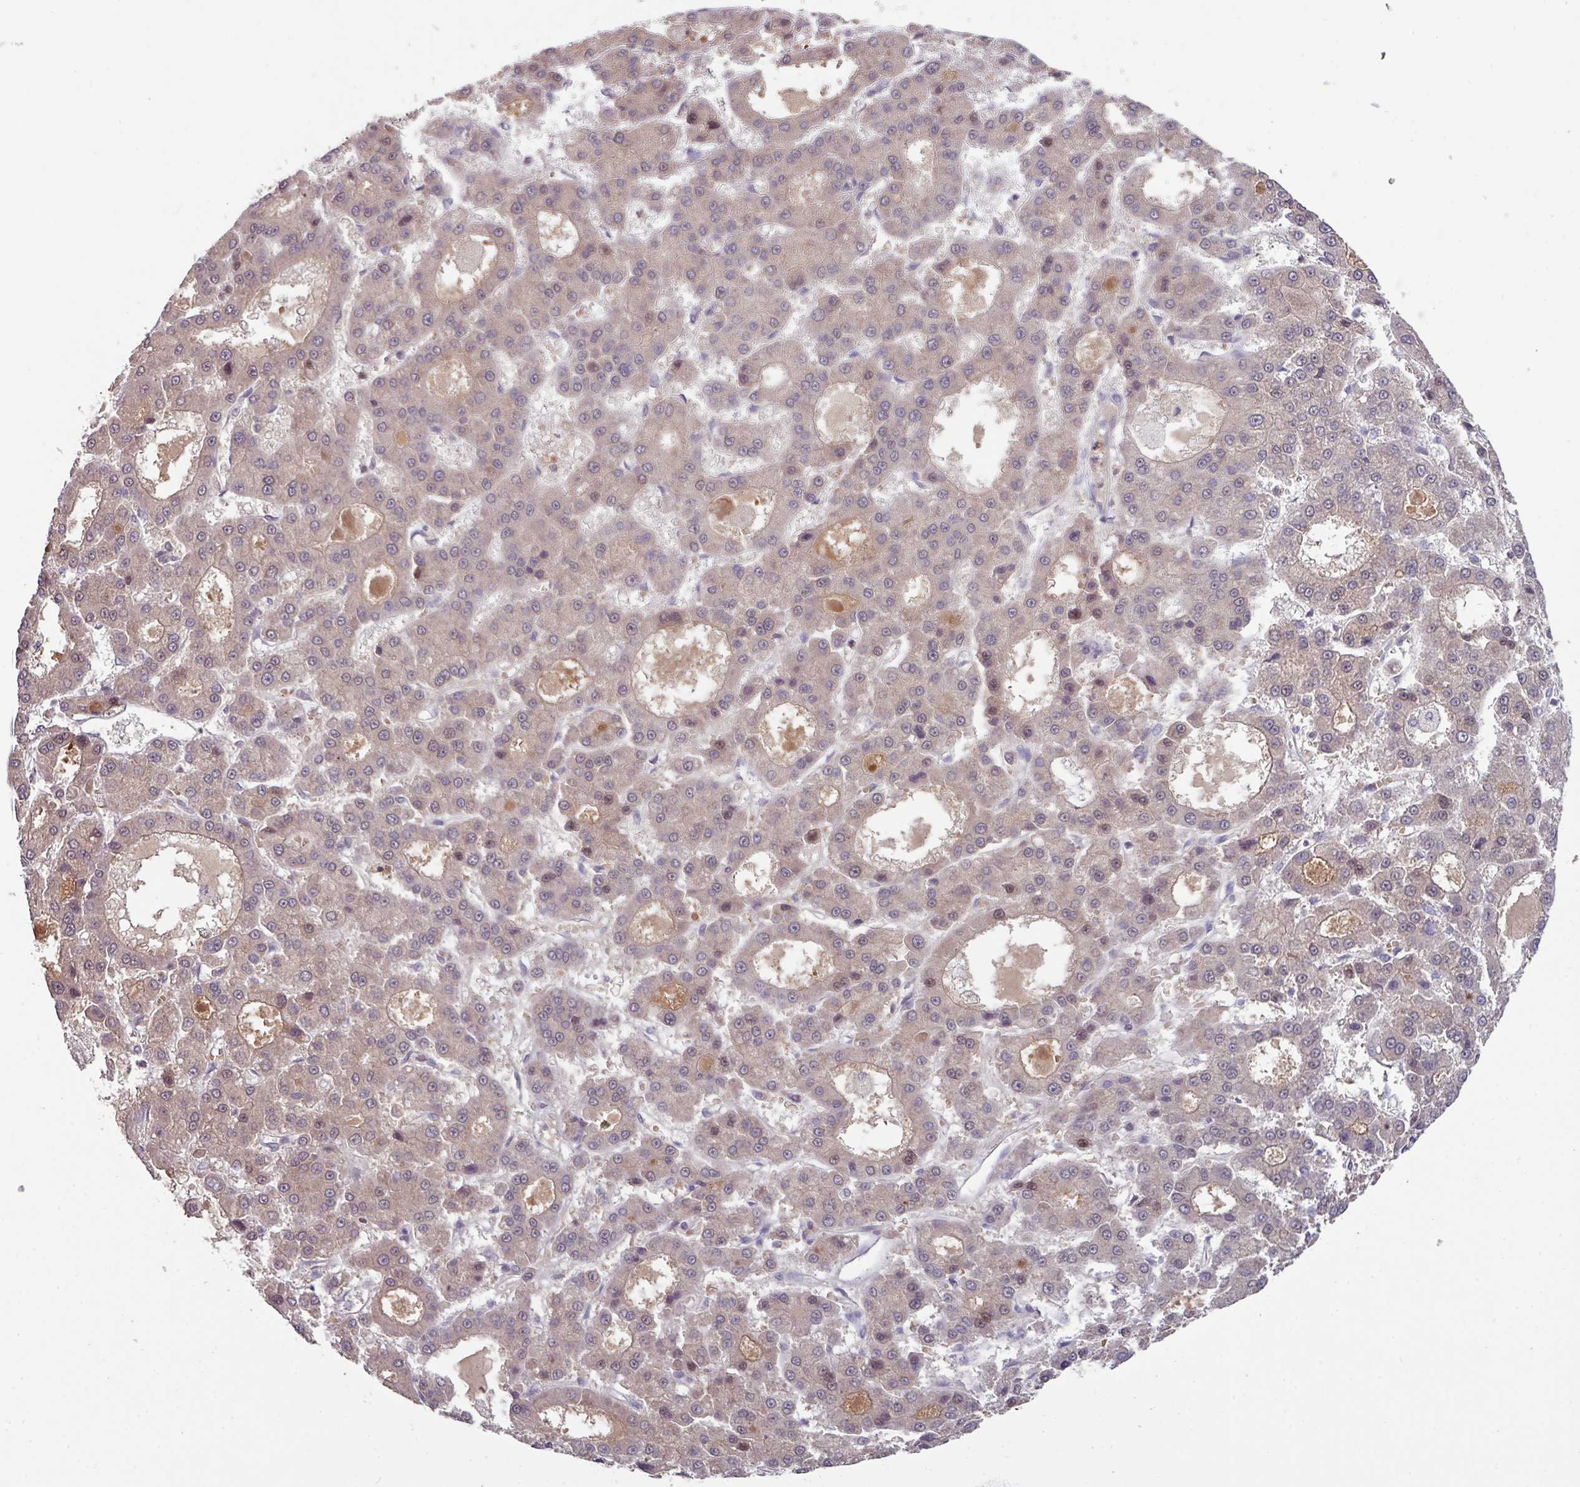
{"staining": {"intensity": "moderate", "quantity": "<25%", "location": "nuclear"}, "tissue": "liver cancer", "cell_type": "Tumor cells", "image_type": "cancer", "snomed": [{"axis": "morphology", "description": "Carcinoma, Hepatocellular, NOS"}, {"axis": "topography", "description": "Liver"}], "caption": "Protein expression by IHC shows moderate nuclear positivity in about <25% of tumor cells in liver cancer. (Brightfield microscopy of DAB IHC at high magnification).", "gene": "SLC5A10", "patient": {"sex": "male", "age": 70}}